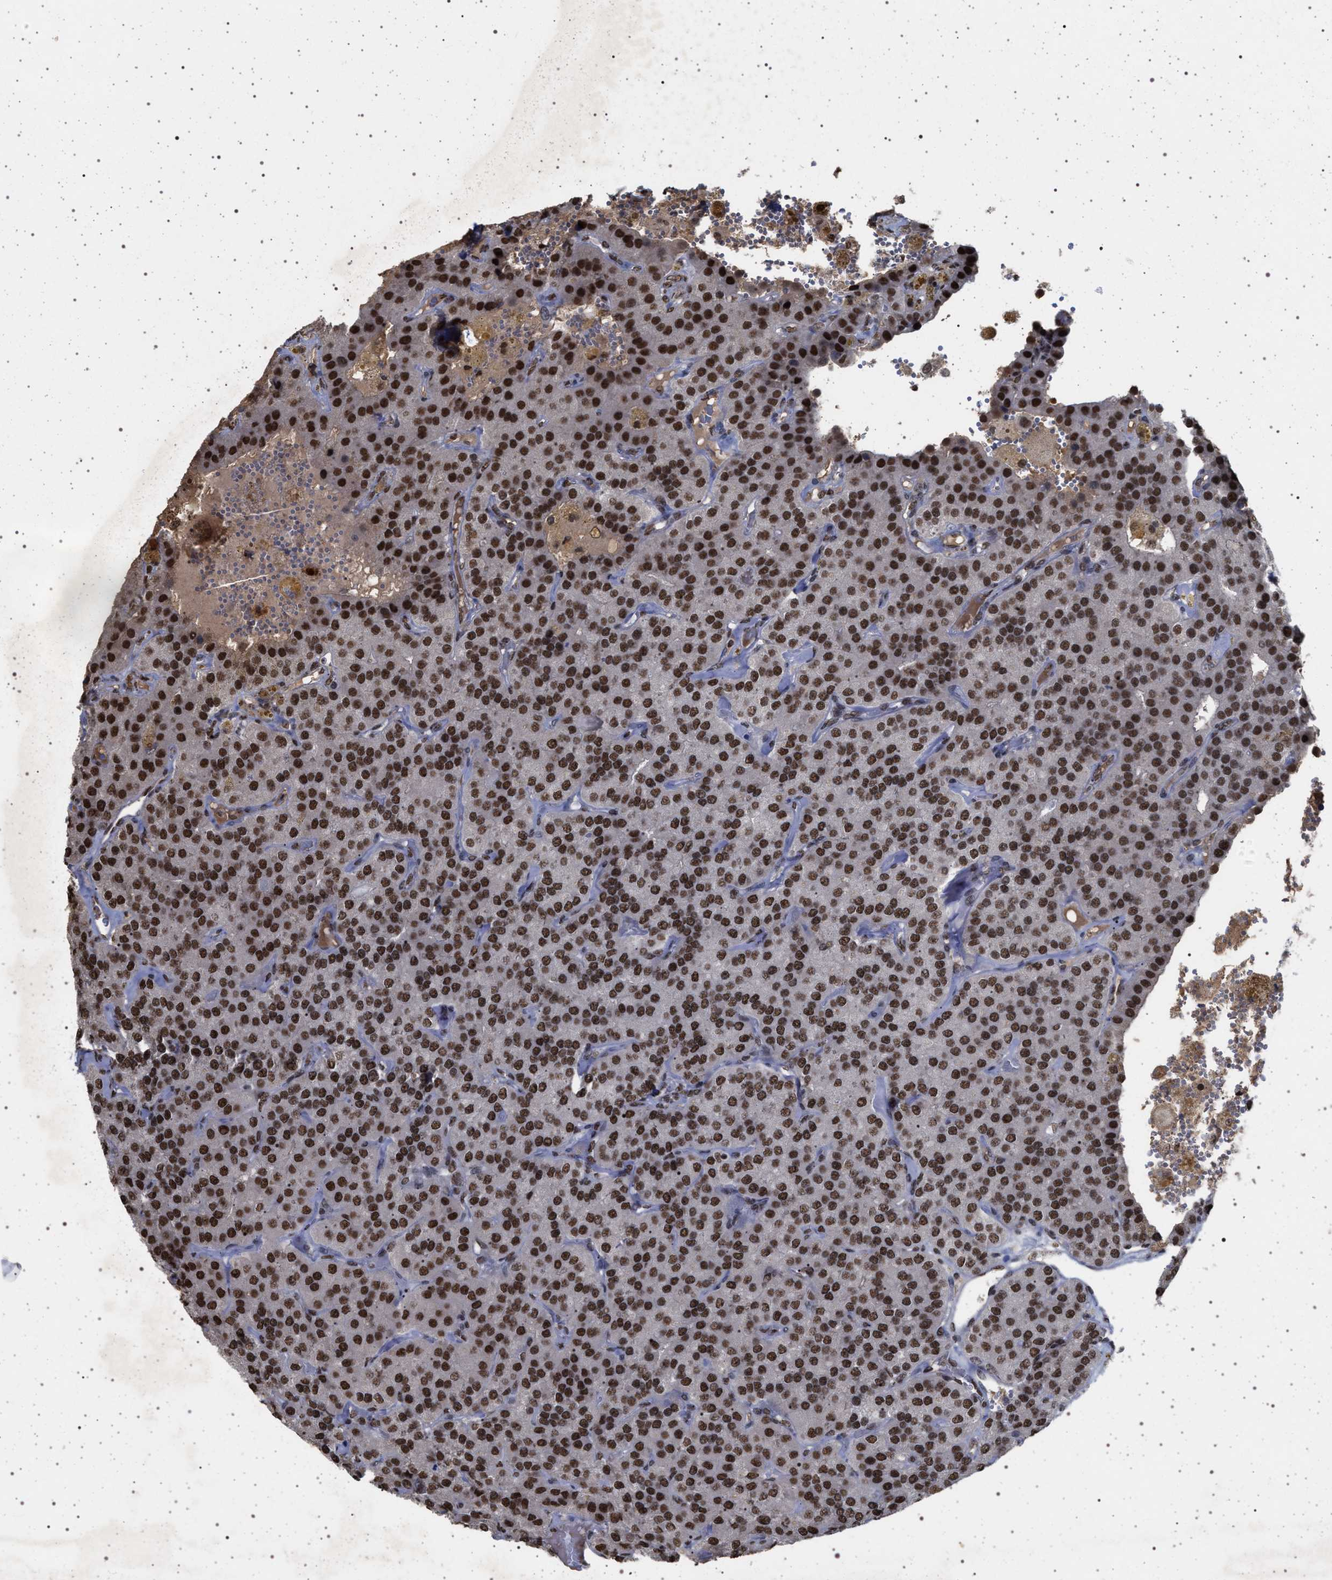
{"staining": {"intensity": "strong", "quantity": ">75%", "location": "nuclear"}, "tissue": "parathyroid gland", "cell_type": "Glandular cells", "image_type": "normal", "snomed": [{"axis": "morphology", "description": "Normal tissue, NOS"}, {"axis": "morphology", "description": "Adenoma, NOS"}, {"axis": "topography", "description": "Parathyroid gland"}], "caption": "Glandular cells display strong nuclear staining in about >75% of cells in benign parathyroid gland. The staining was performed using DAB, with brown indicating positive protein expression. Nuclei are stained blue with hematoxylin.", "gene": "PHF12", "patient": {"sex": "female", "age": 86}}